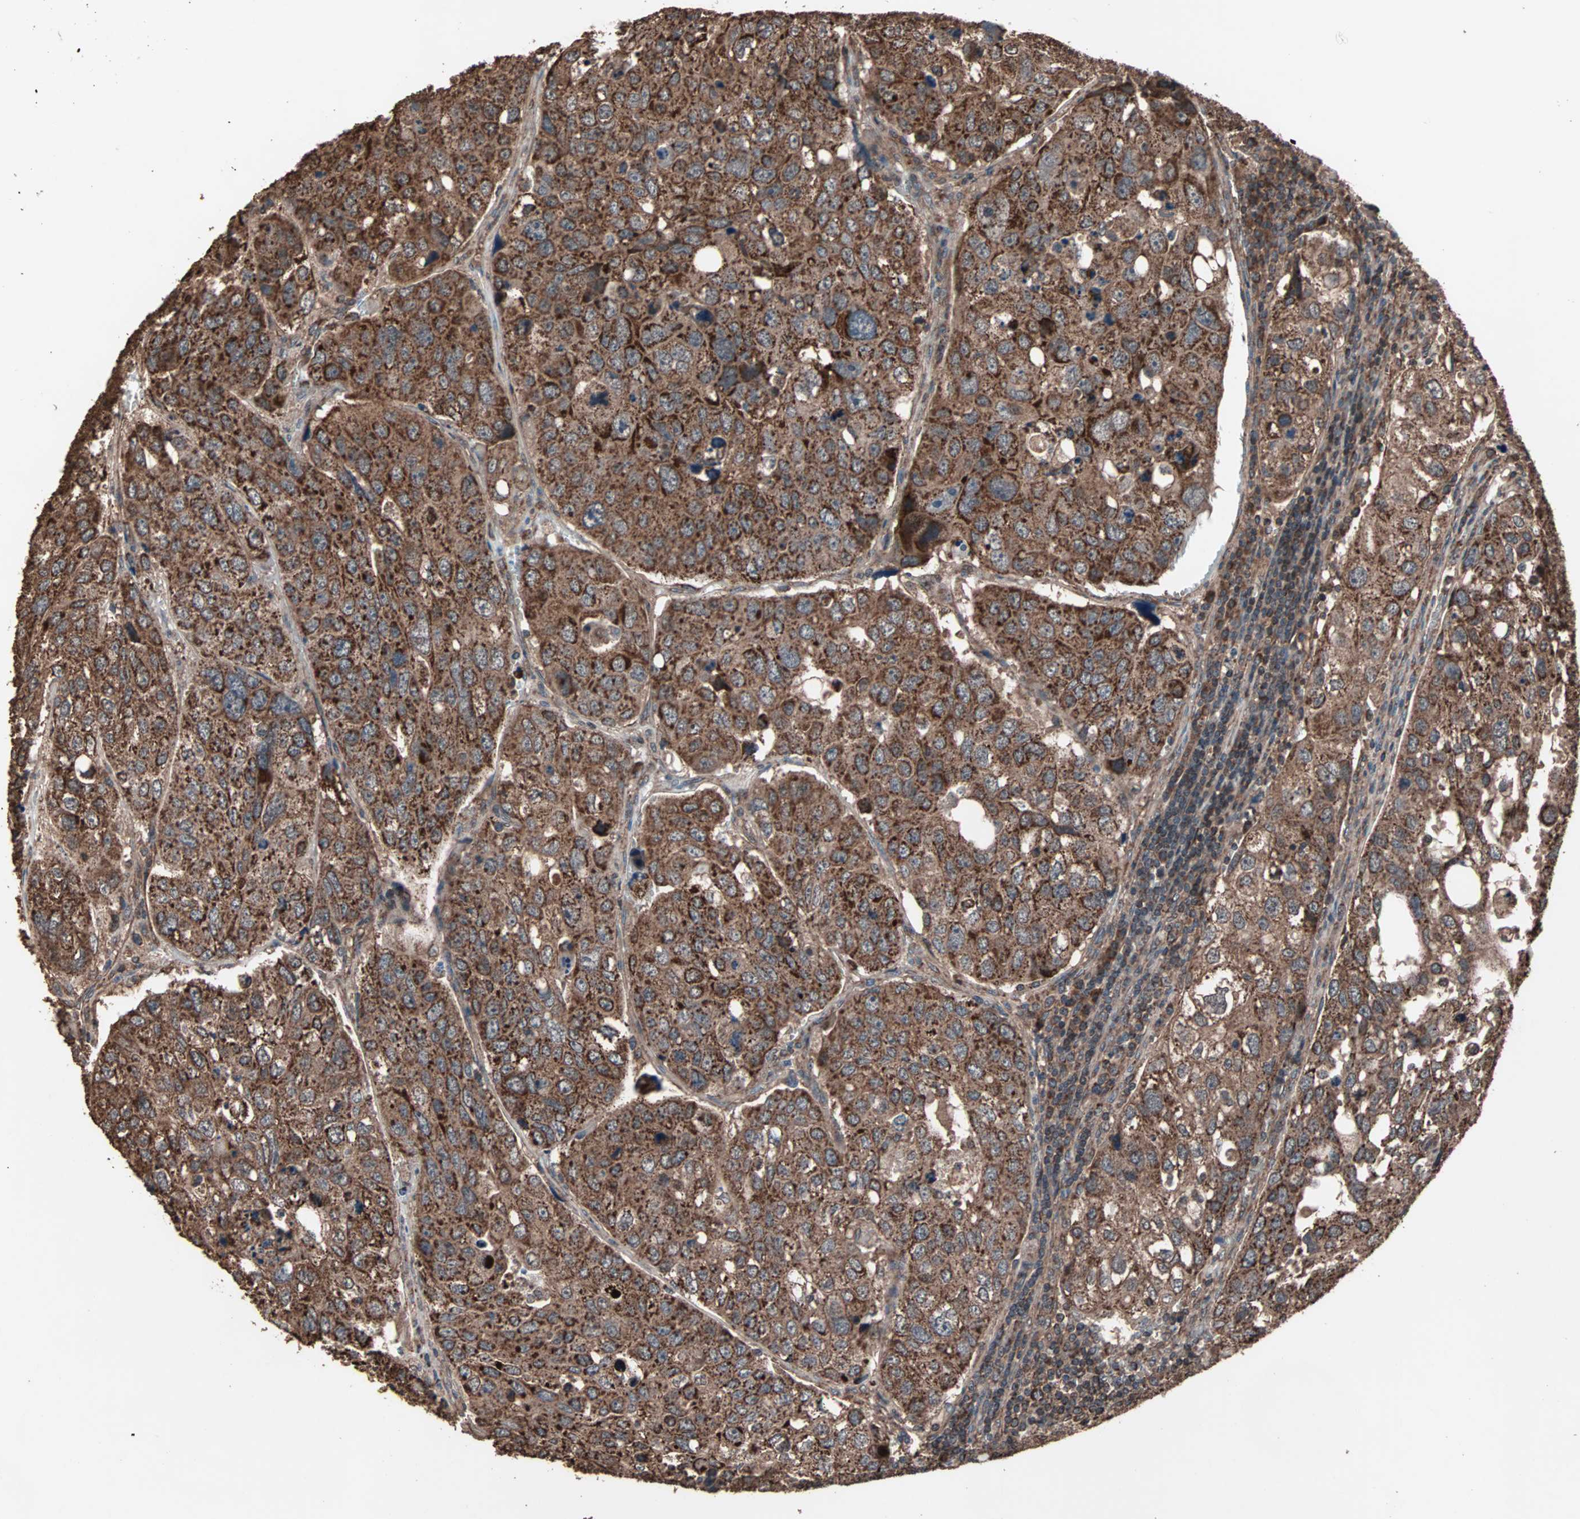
{"staining": {"intensity": "strong", "quantity": ">75%", "location": "cytoplasmic/membranous"}, "tissue": "urothelial cancer", "cell_type": "Tumor cells", "image_type": "cancer", "snomed": [{"axis": "morphology", "description": "Urothelial carcinoma, High grade"}, {"axis": "topography", "description": "Lymph node"}, {"axis": "topography", "description": "Urinary bladder"}], "caption": "There is high levels of strong cytoplasmic/membranous expression in tumor cells of urothelial cancer, as demonstrated by immunohistochemical staining (brown color).", "gene": "MRPL2", "patient": {"sex": "male", "age": 51}}